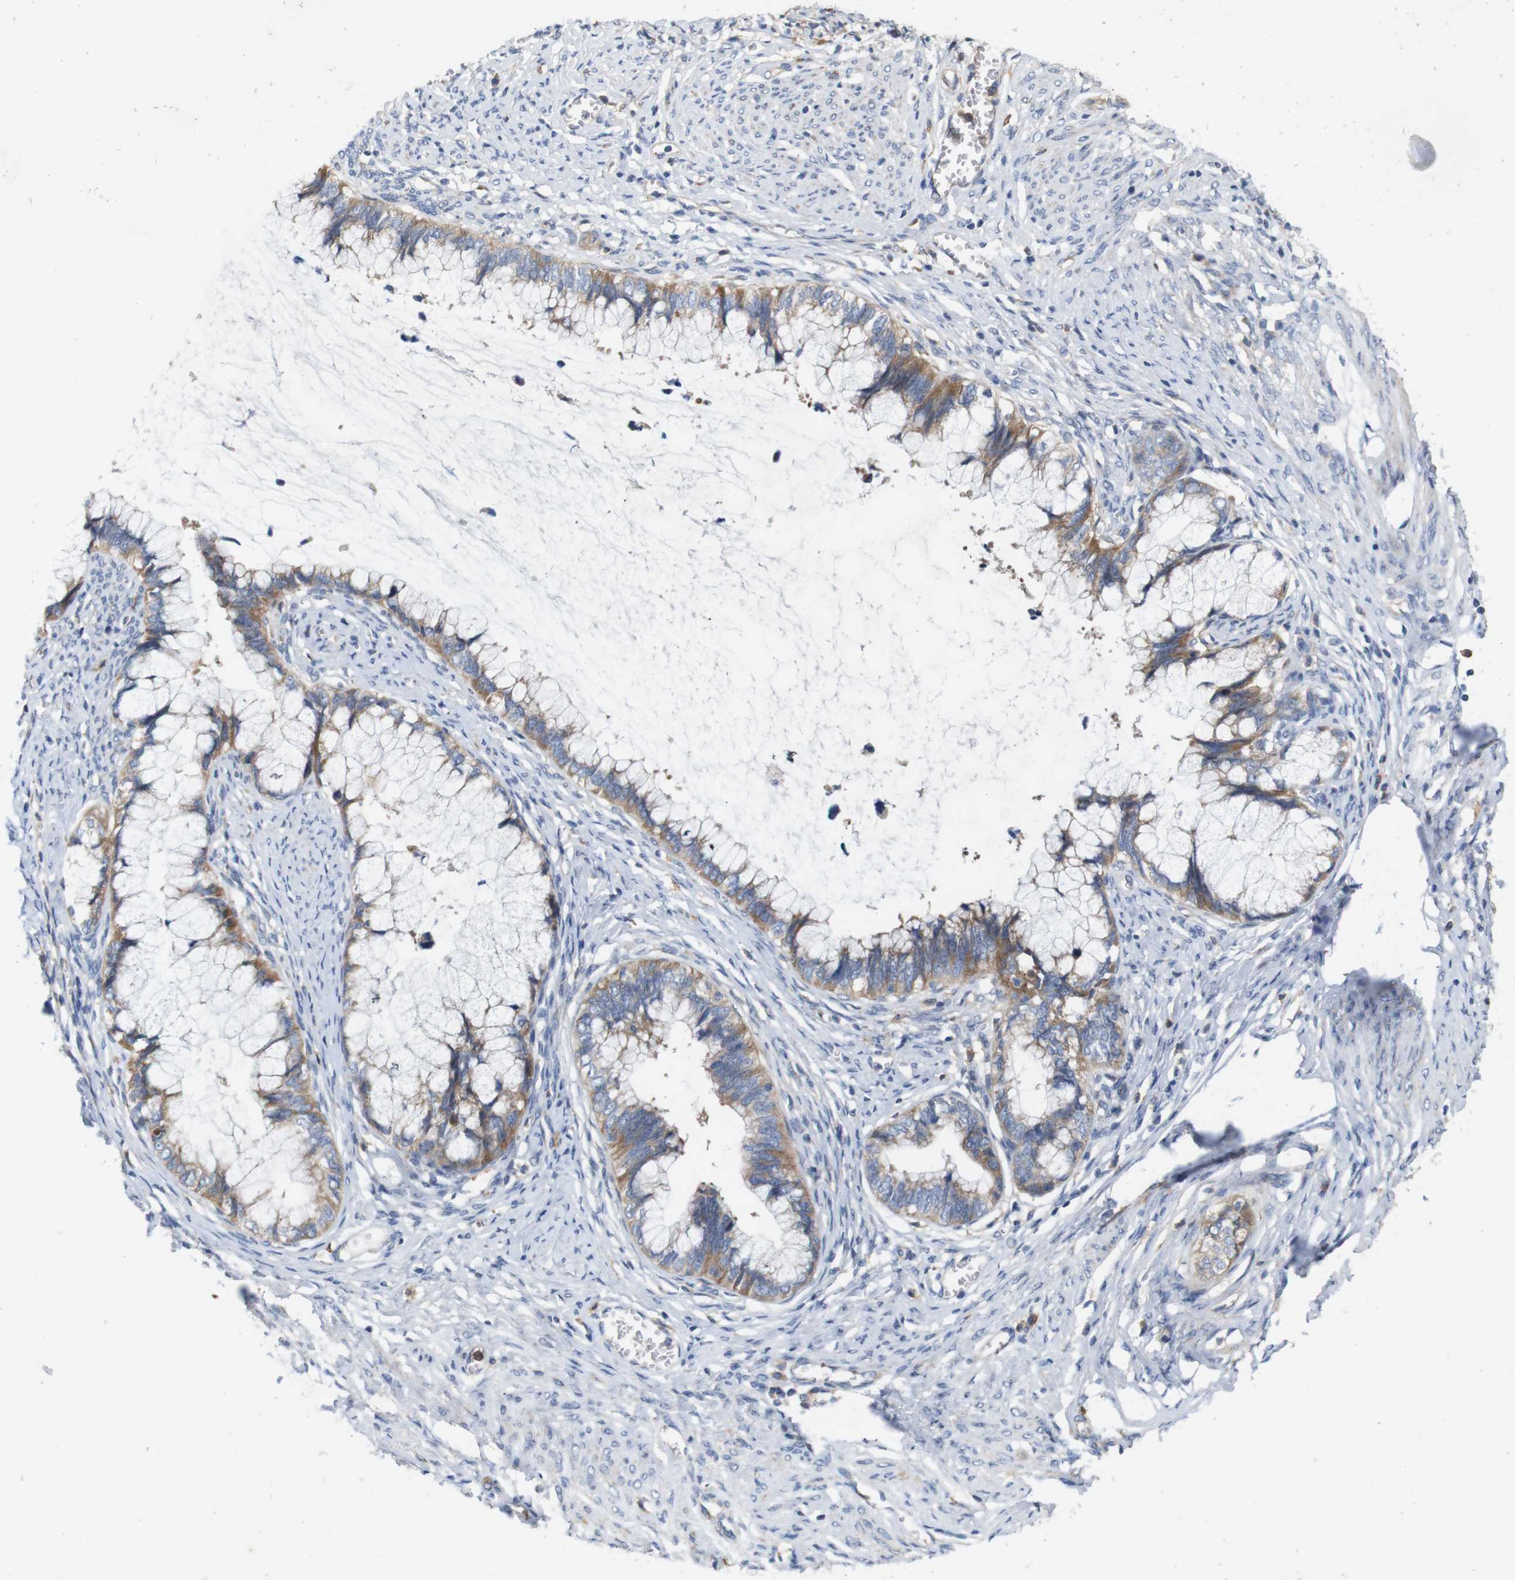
{"staining": {"intensity": "moderate", "quantity": ">75%", "location": "cytoplasmic/membranous"}, "tissue": "cervical cancer", "cell_type": "Tumor cells", "image_type": "cancer", "snomed": [{"axis": "morphology", "description": "Adenocarcinoma, NOS"}, {"axis": "topography", "description": "Cervix"}], "caption": "Tumor cells demonstrate medium levels of moderate cytoplasmic/membranous expression in approximately >75% of cells in human cervical cancer (adenocarcinoma).", "gene": "SIGLEC8", "patient": {"sex": "female", "age": 44}}